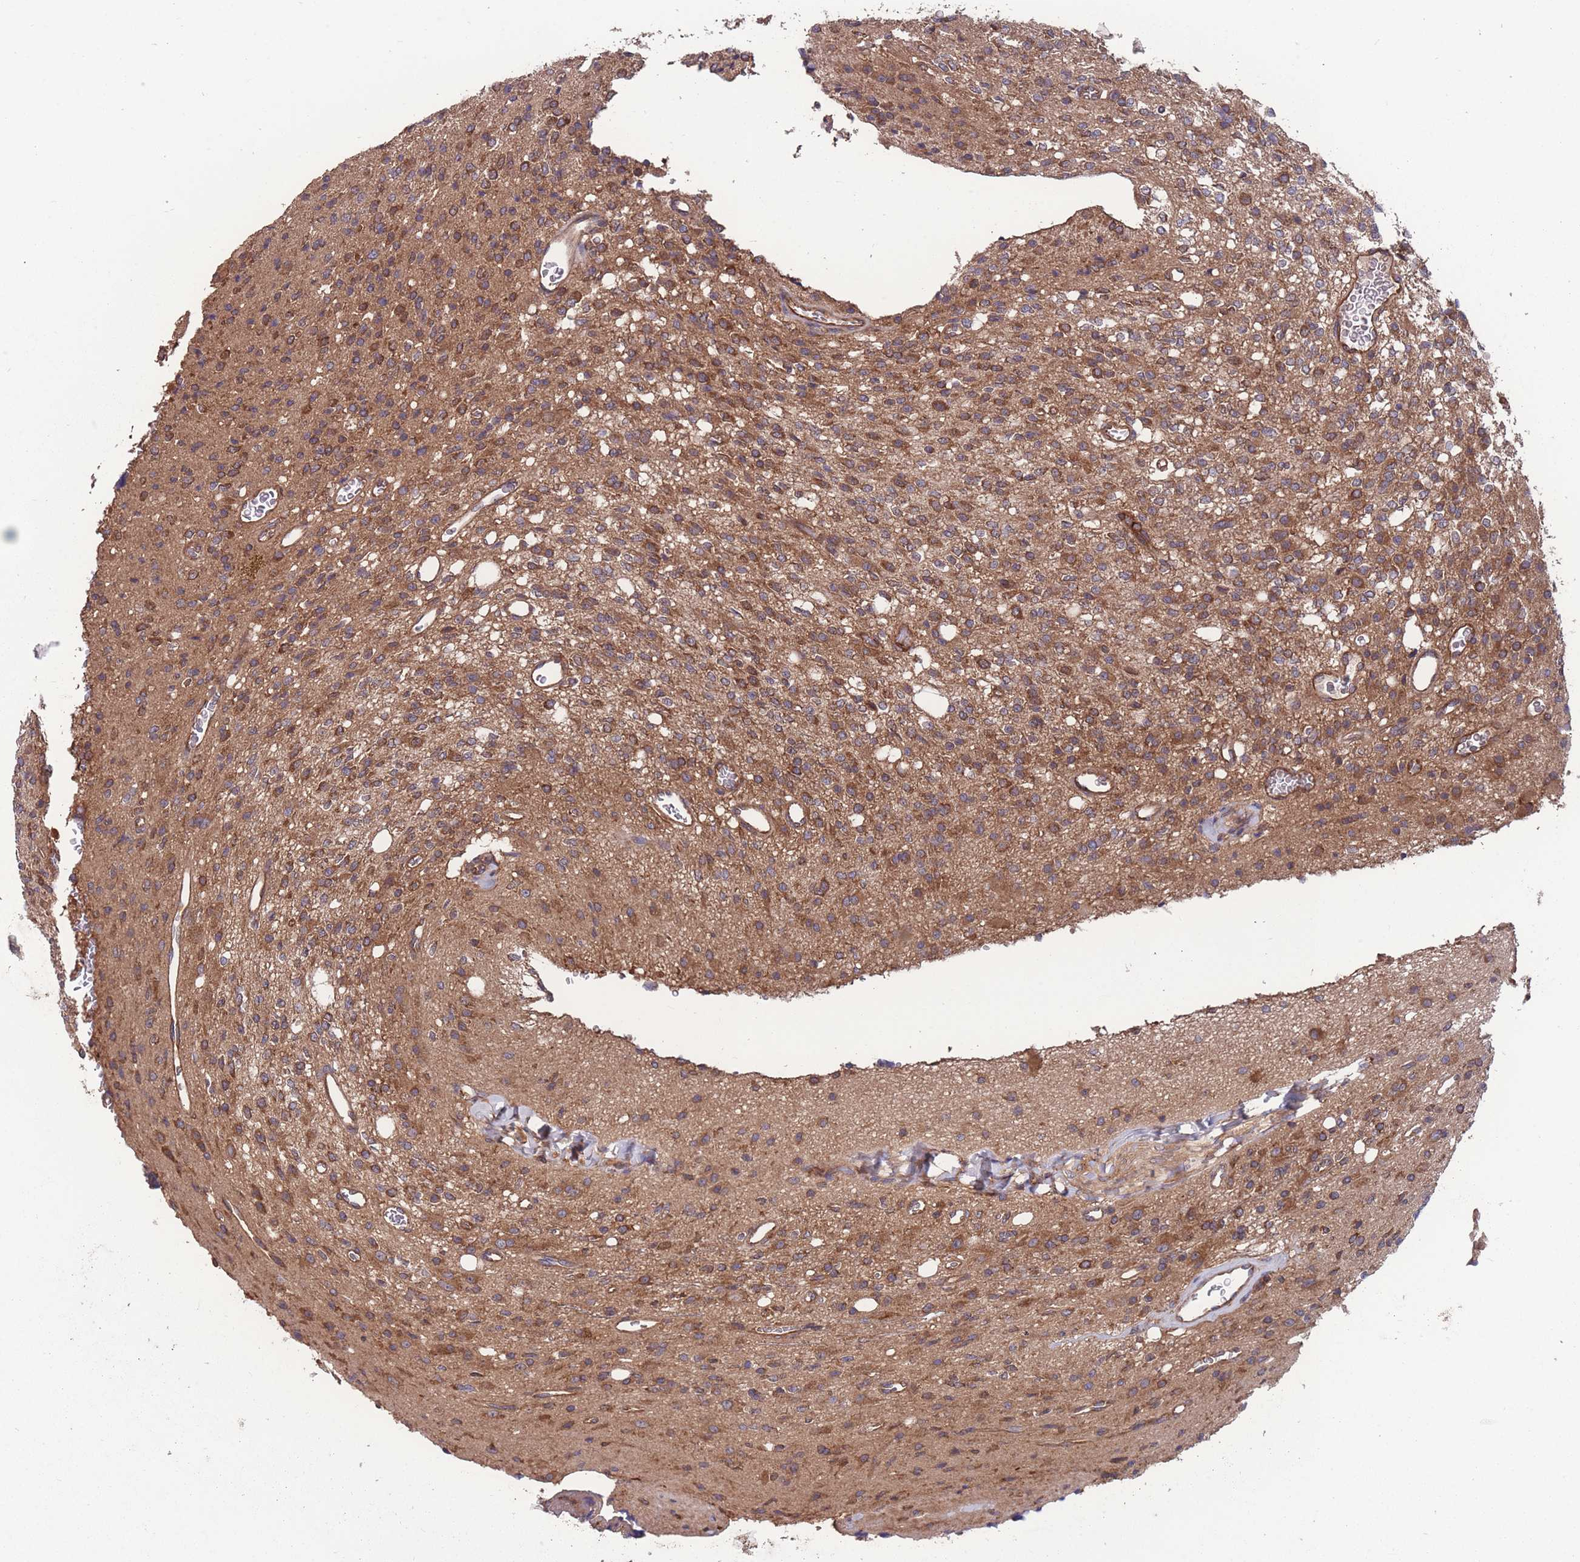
{"staining": {"intensity": "moderate", "quantity": ">75%", "location": "cytoplasmic/membranous"}, "tissue": "glioma", "cell_type": "Tumor cells", "image_type": "cancer", "snomed": [{"axis": "morphology", "description": "Glioma, malignant, High grade"}, {"axis": "topography", "description": "Brain"}], "caption": "Protein expression analysis of glioma displays moderate cytoplasmic/membranous staining in approximately >75% of tumor cells. Using DAB (3,3'-diaminobenzidine) (brown) and hematoxylin (blue) stains, captured at high magnification using brightfield microscopy.", "gene": "ZPR1", "patient": {"sex": "male", "age": 34}}